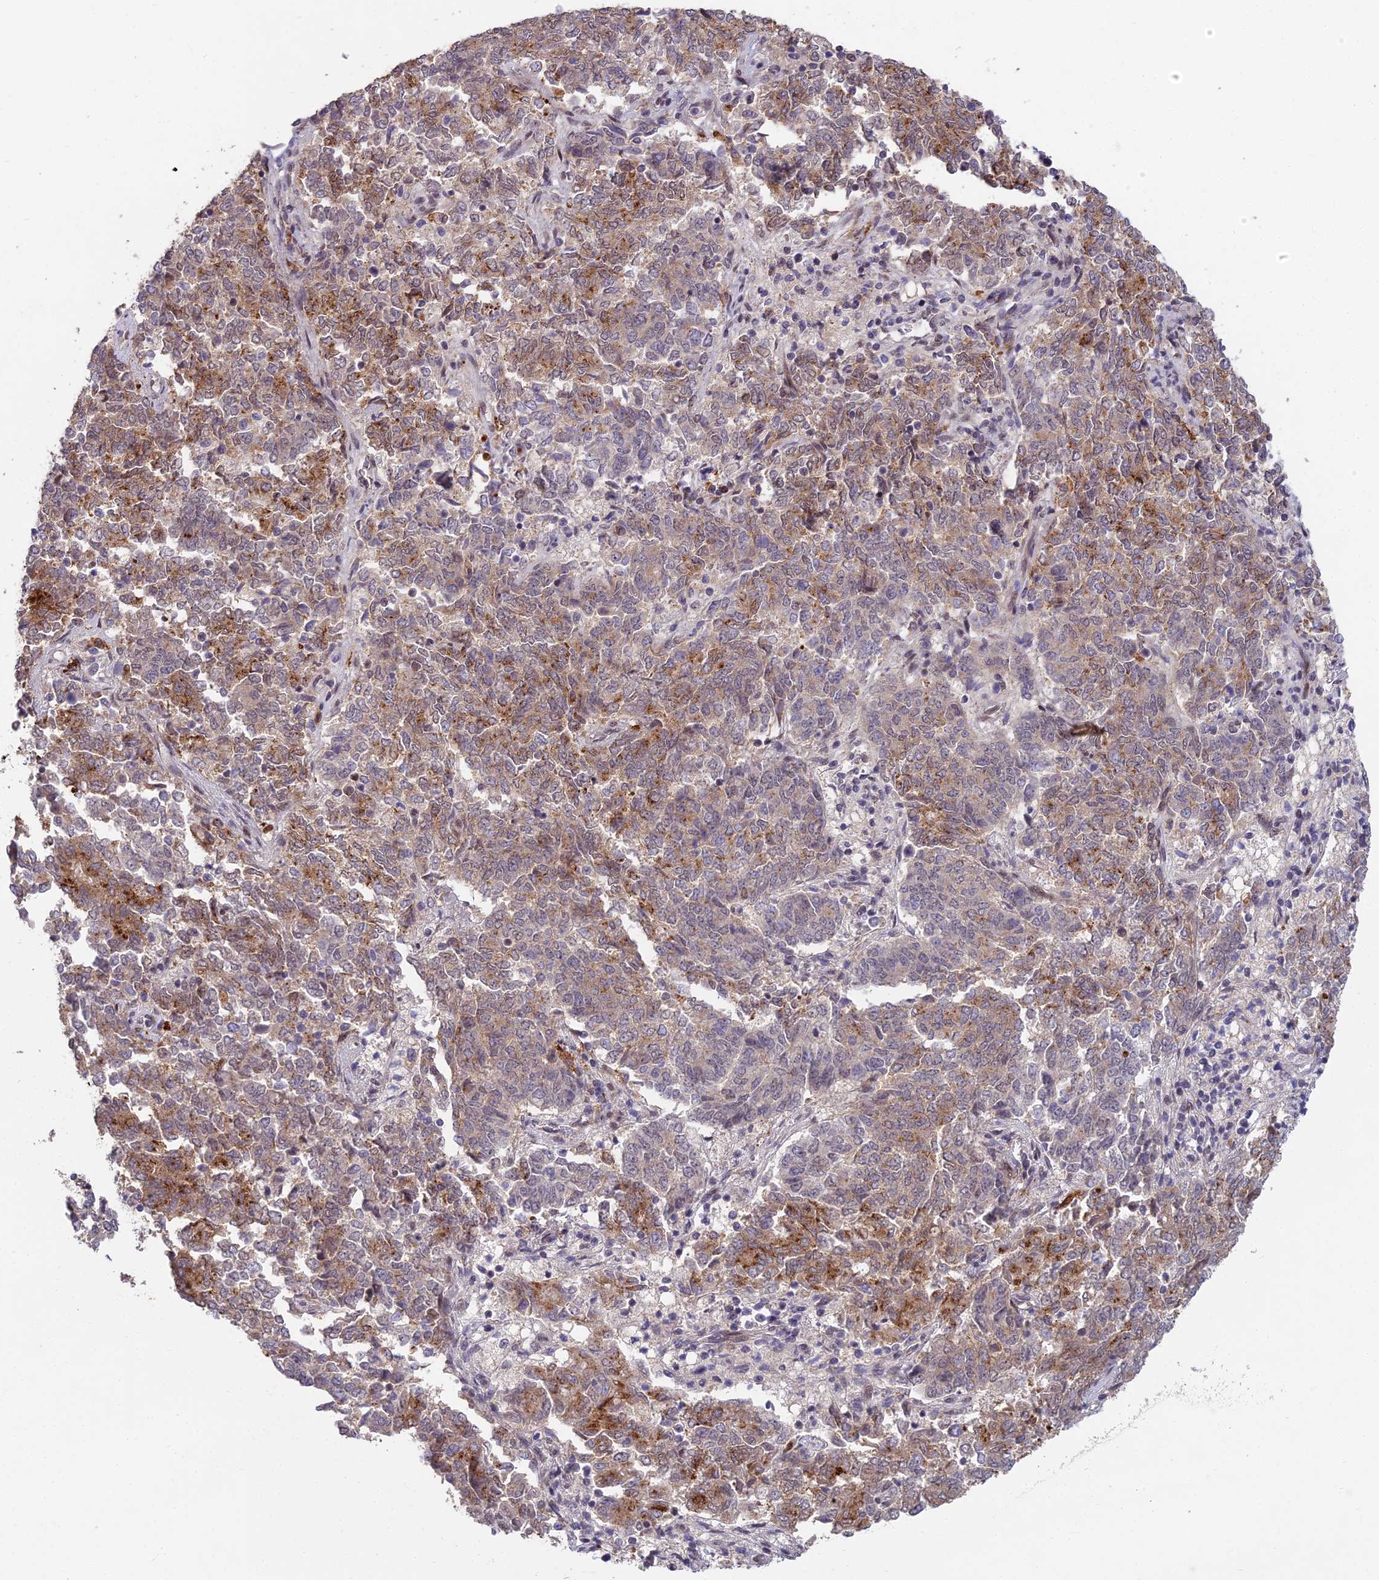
{"staining": {"intensity": "moderate", "quantity": ">75%", "location": "cytoplasmic/membranous"}, "tissue": "endometrial cancer", "cell_type": "Tumor cells", "image_type": "cancer", "snomed": [{"axis": "morphology", "description": "Adenocarcinoma, NOS"}, {"axis": "topography", "description": "Endometrium"}], "caption": "Endometrial adenocarcinoma stained with a protein marker demonstrates moderate staining in tumor cells.", "gene": "ABHD17A", "patient": {"sex": "female", "age": 80}}